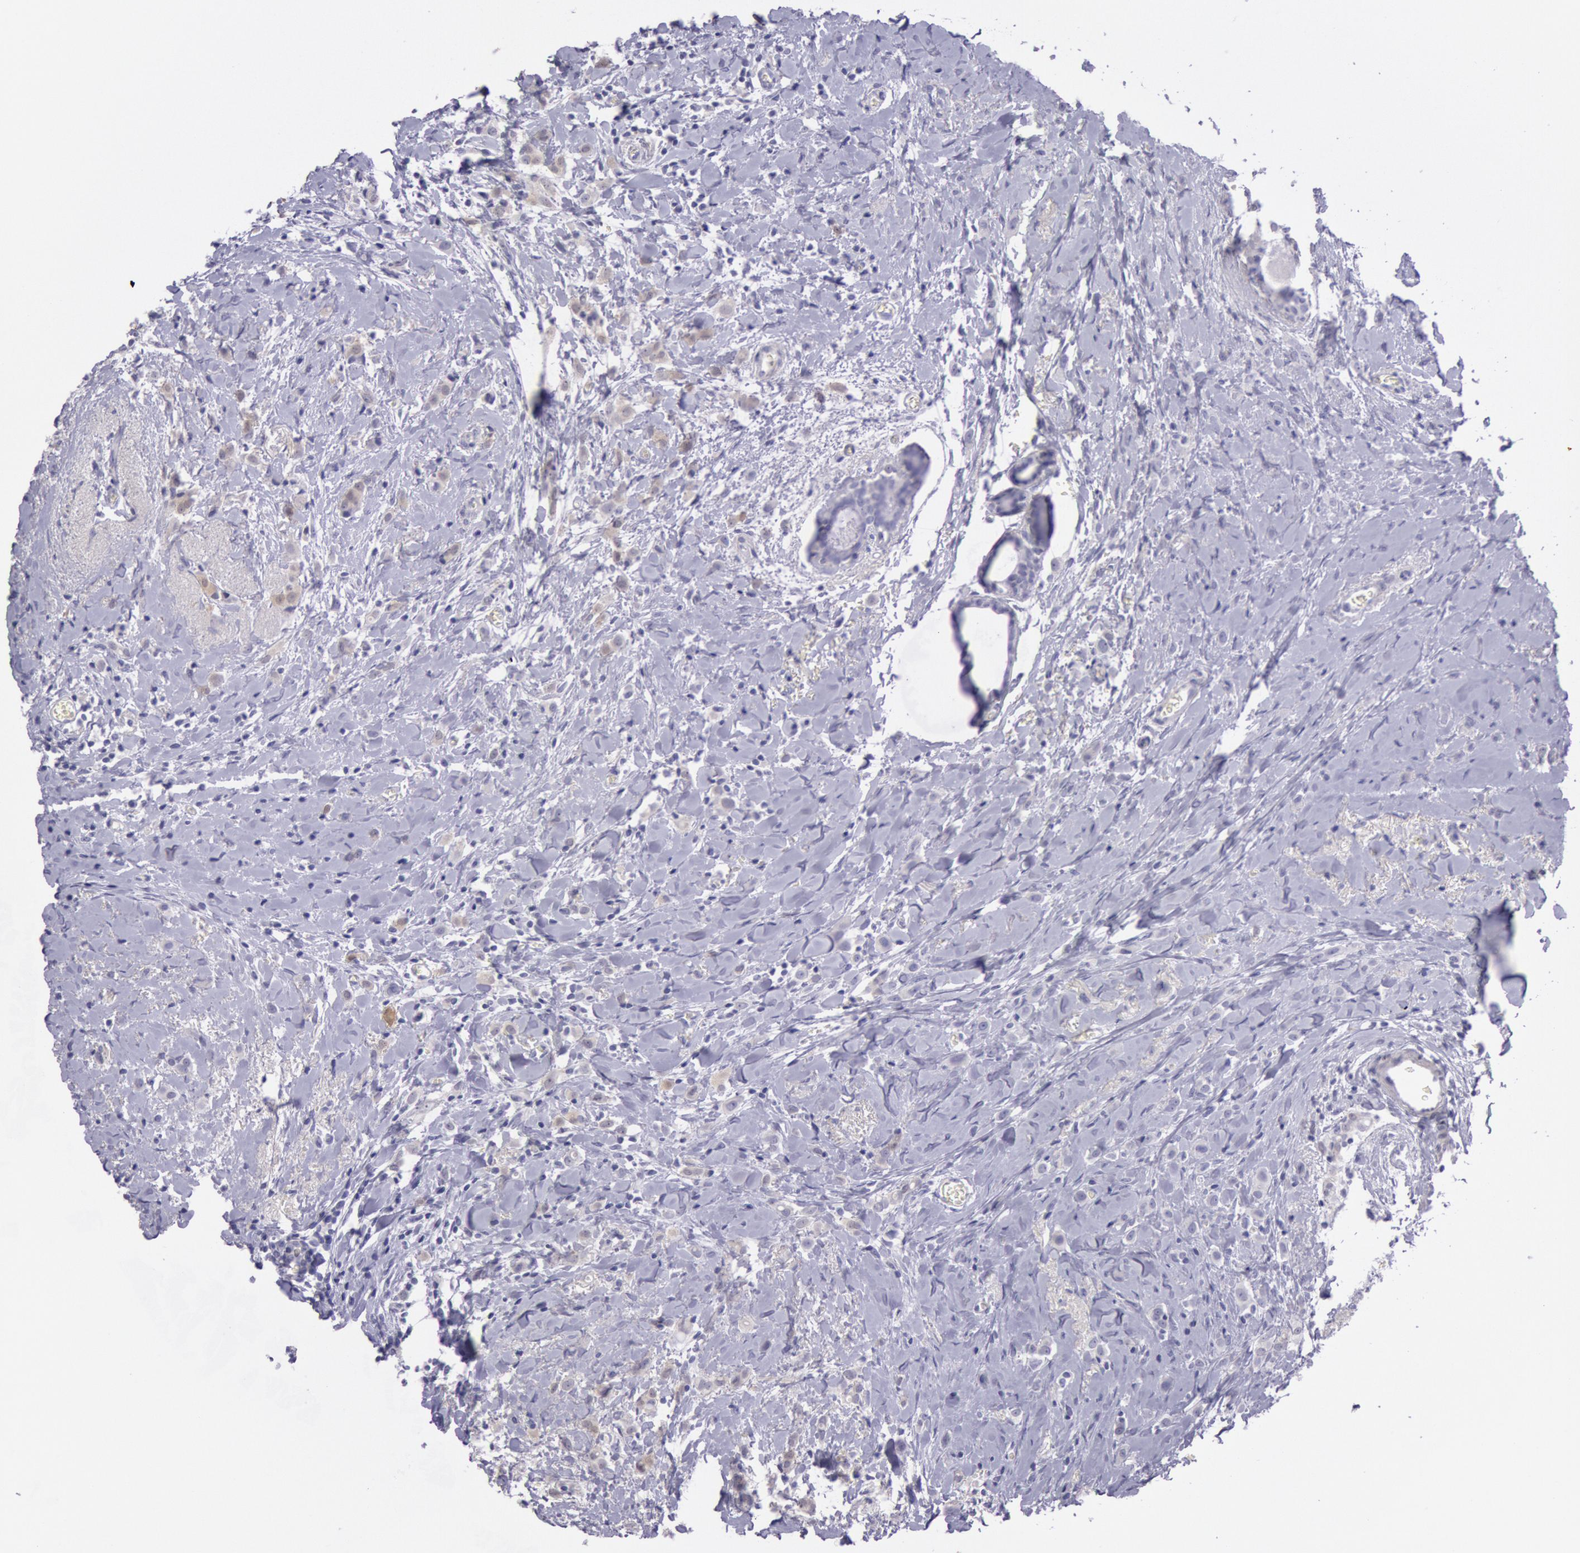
{"staining": {"intensity": "weak", "quantity": "<25%", "location": "cytoplasmic/membranous"}, "tissue": "breast cancer", "cell_type": "Tumor cells", "image_type": "cancer", "snomed": [{"axis": "morphology", "description": "Lobular carcinoma"}, {"axis": "topography", "description": "Breast"}], "caption": "DAB (3,3'-diaminobenzidine) immunohistochemical staining of human breast cancer exhibits no significant staining in tumor cells.", "gene": "CKB", "patient": {"sex": "female", "age": 57}}